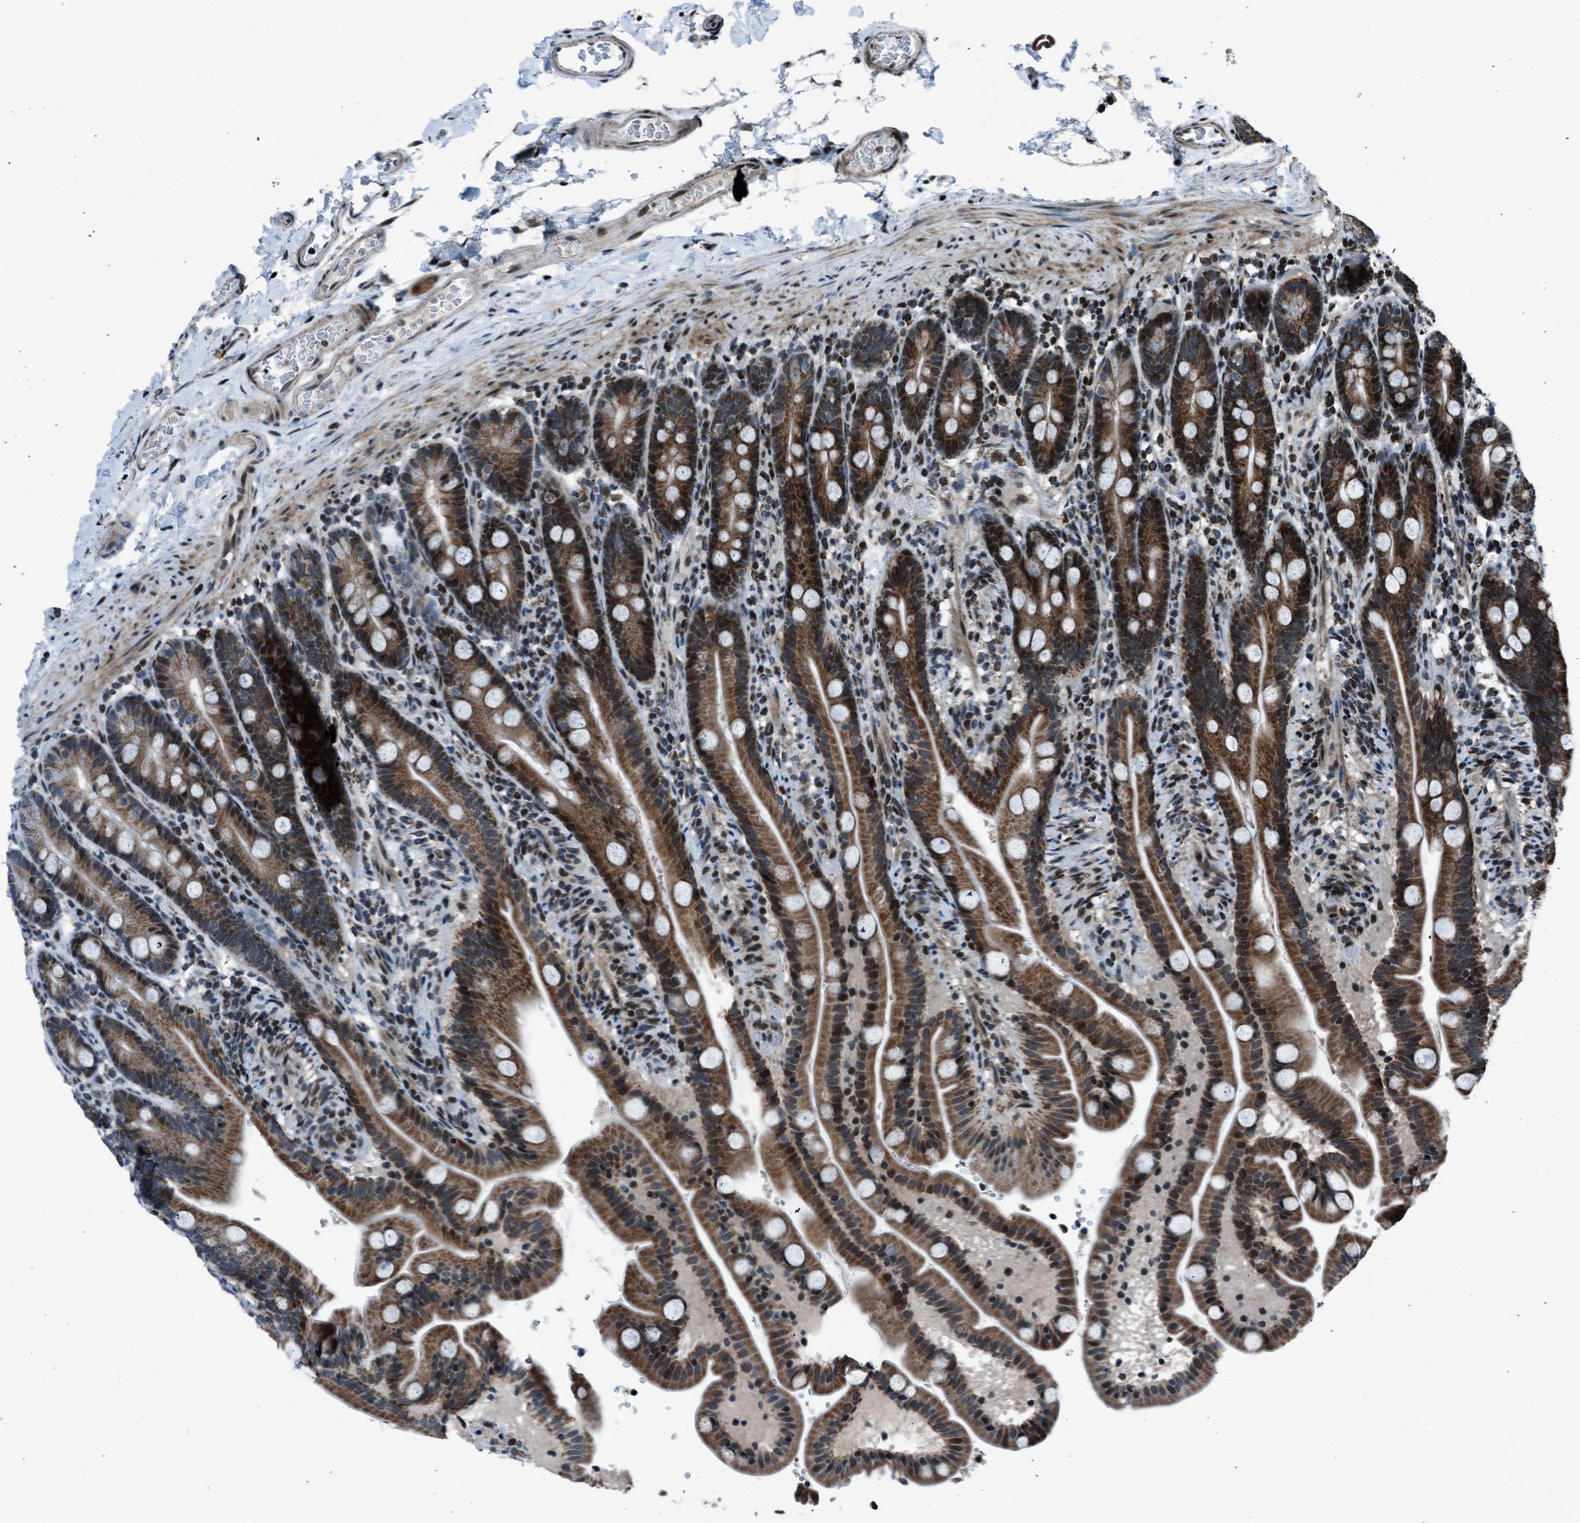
{"staining": {"intensity": "strong", "quantity": ">75%", "location": "cytoplasmic/membranous"}, "tissue": "duodenum", "cell_type": "Glandular cells", "image_type": "normal", "snomed": [{"axis": "morphology", "description": "Normal tissue, NOS"}, {"axis": "topography", "description": "Duodenum"}], "caption": "Duodenum stained for a protein (brown) shows strong cytoplasmic/membranous positive staining in approximately >75% of glandular cells.", "gene": "MORC3", "patient": {"sex": "male", "age": 54}}